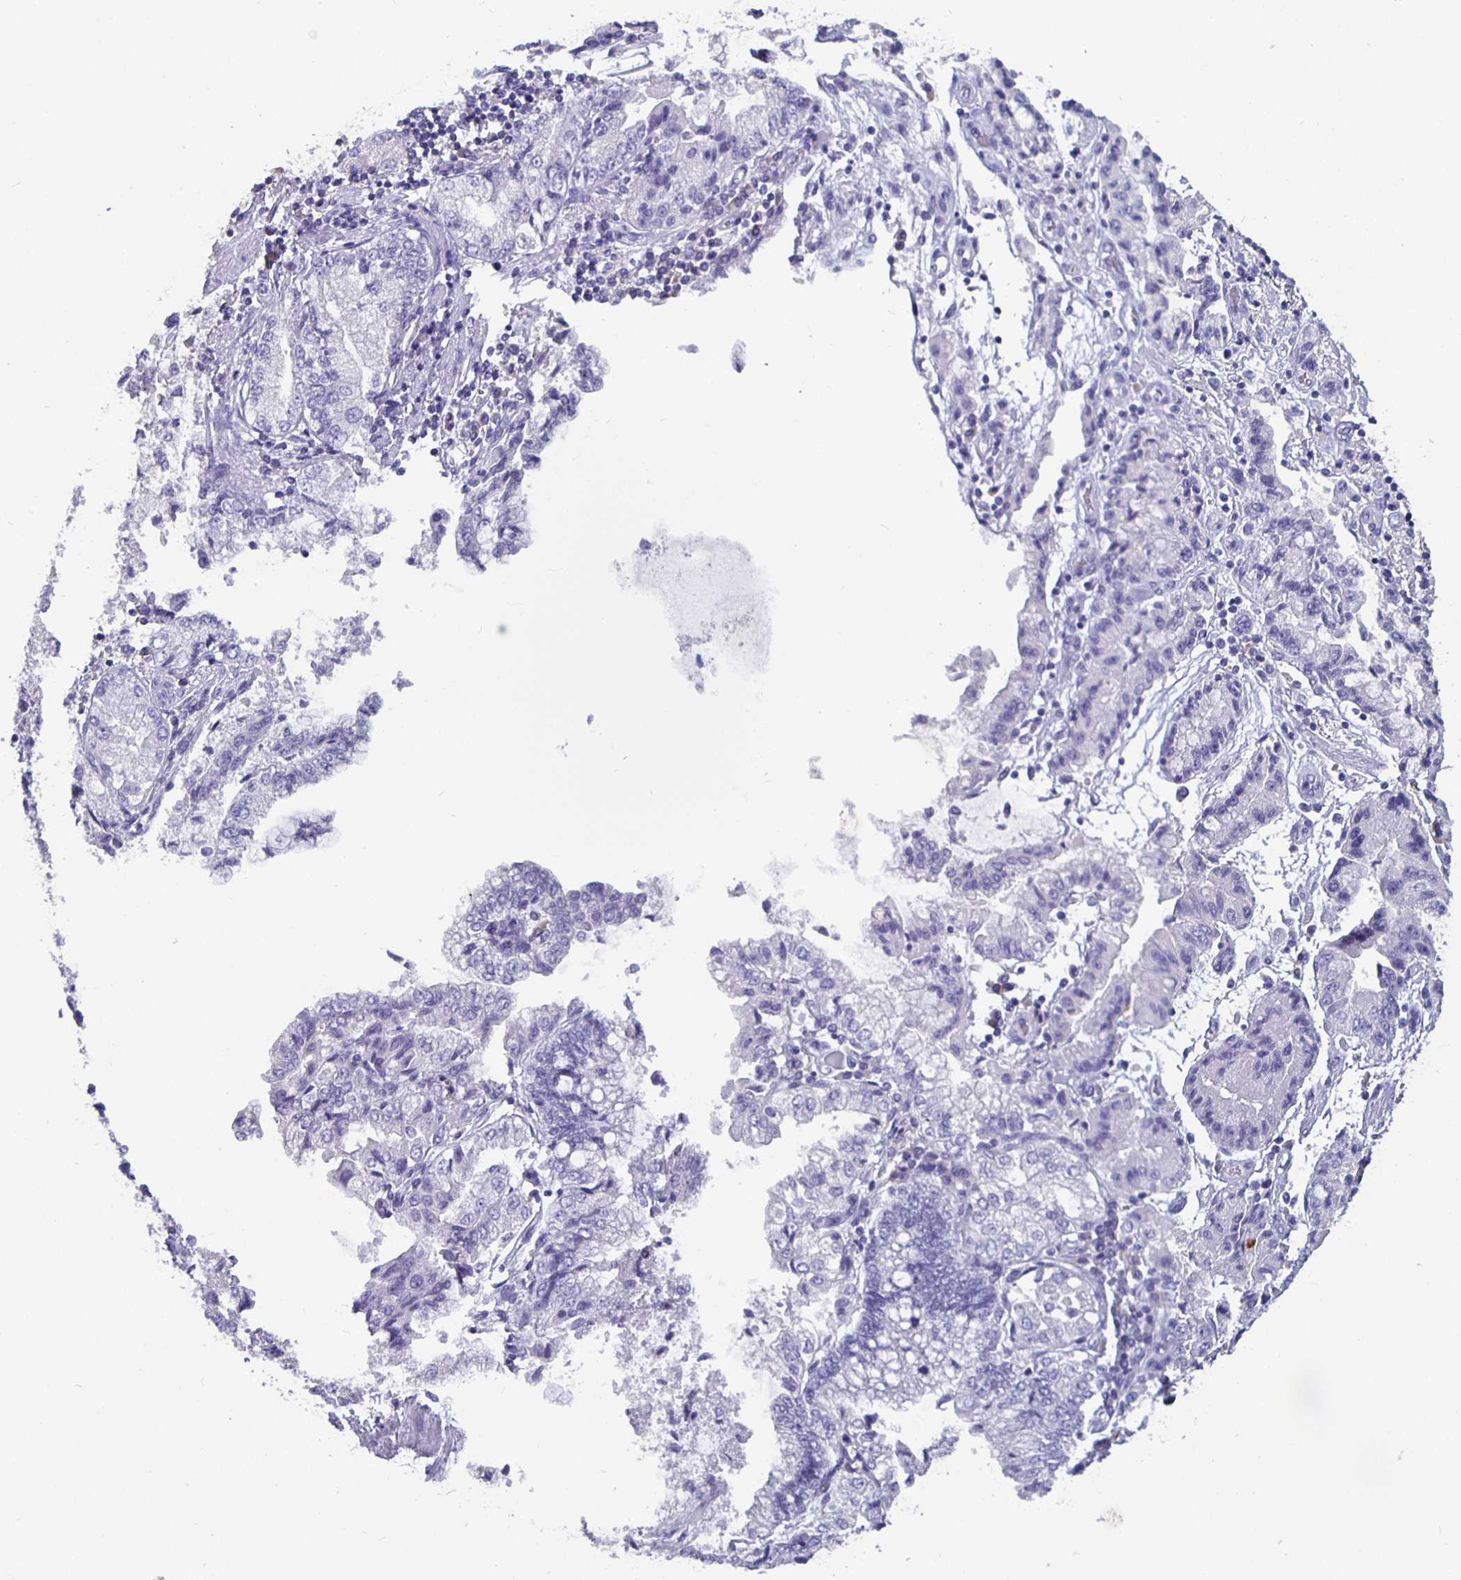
{"staining": {"intensity": "negative", "quantity": "none", "location": "none"}, "tissue": "stomach cancer", "cell_type": "Tumor cells", "image_type": "cancer", "snomed": [{"axis": "morphology", "description": "Adenocarcinoma, NOS"}, {"axis": "topography", "description": "Stomach, upper"}], "caption": "Tumor cells show no significant protein positivity in stomach adenocarcinoma. (DAB IHC visualized using brightfield microscopy, high magnification).", "gene": "GPX4", "patient": {"sex": "female", "age": 74}}